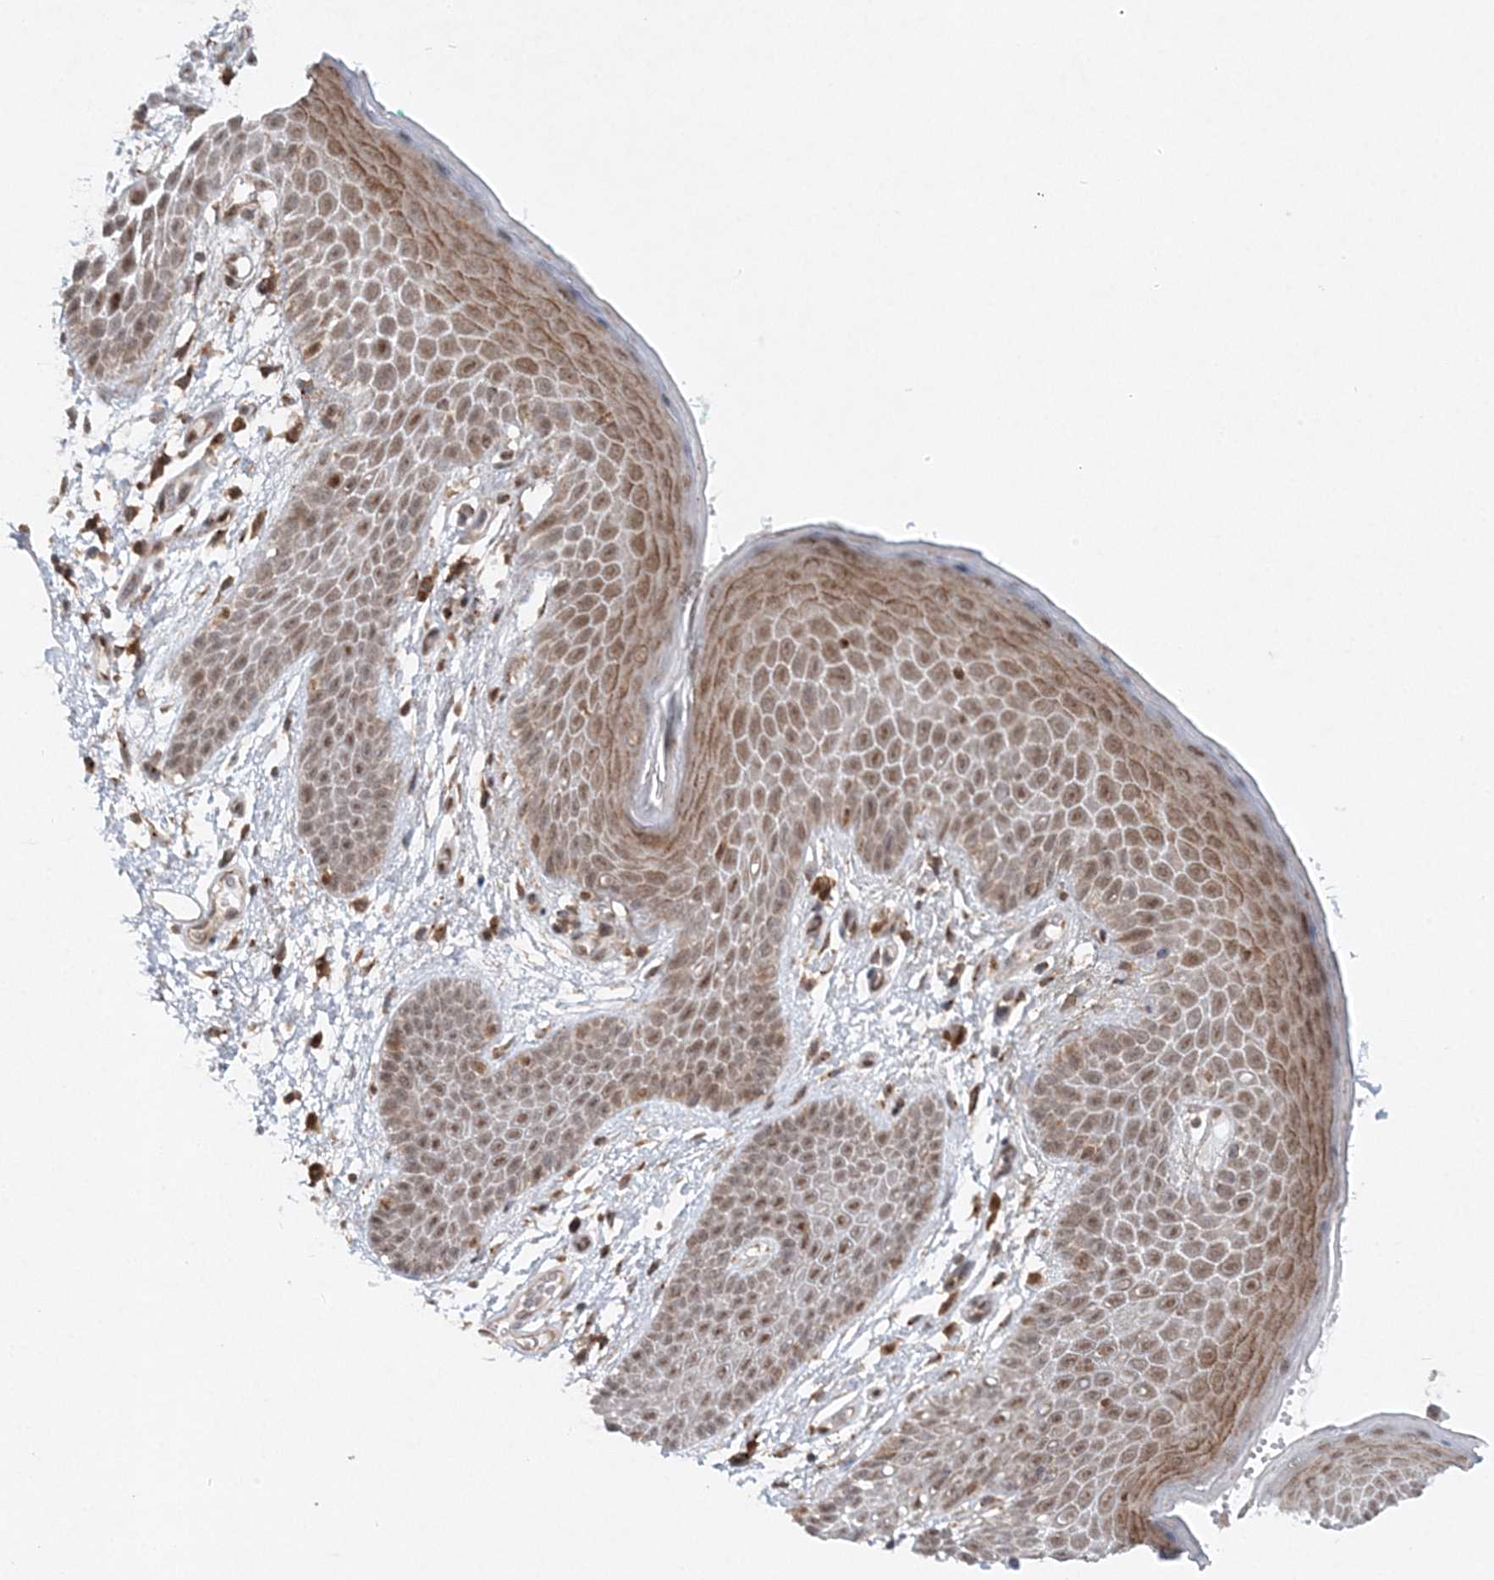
{"staining": {"intensity": "moderate", "quantity": ">75%", "location": "cytoplasmic/membranous,nuclear"}, "tissue": "skin", "cell_type": "Epidermal cells", "image_type": "normal", "snomed": [{"axis": "morphology", "description": "Normal tissue, NOS"}, {"axis": "topography", "description": "Anal"}], "caption": "This photomicrograph exhibits unremarkable skin stained with IHC to label a protein in brown. The cytoplasmic/membranous,nuclear of epidermal cells show moderate positivity for the protein. Nuclei are counter-stained blue.", "gene": "RAB11FIP2", "patient": {"sex": "male", "age": 74}}